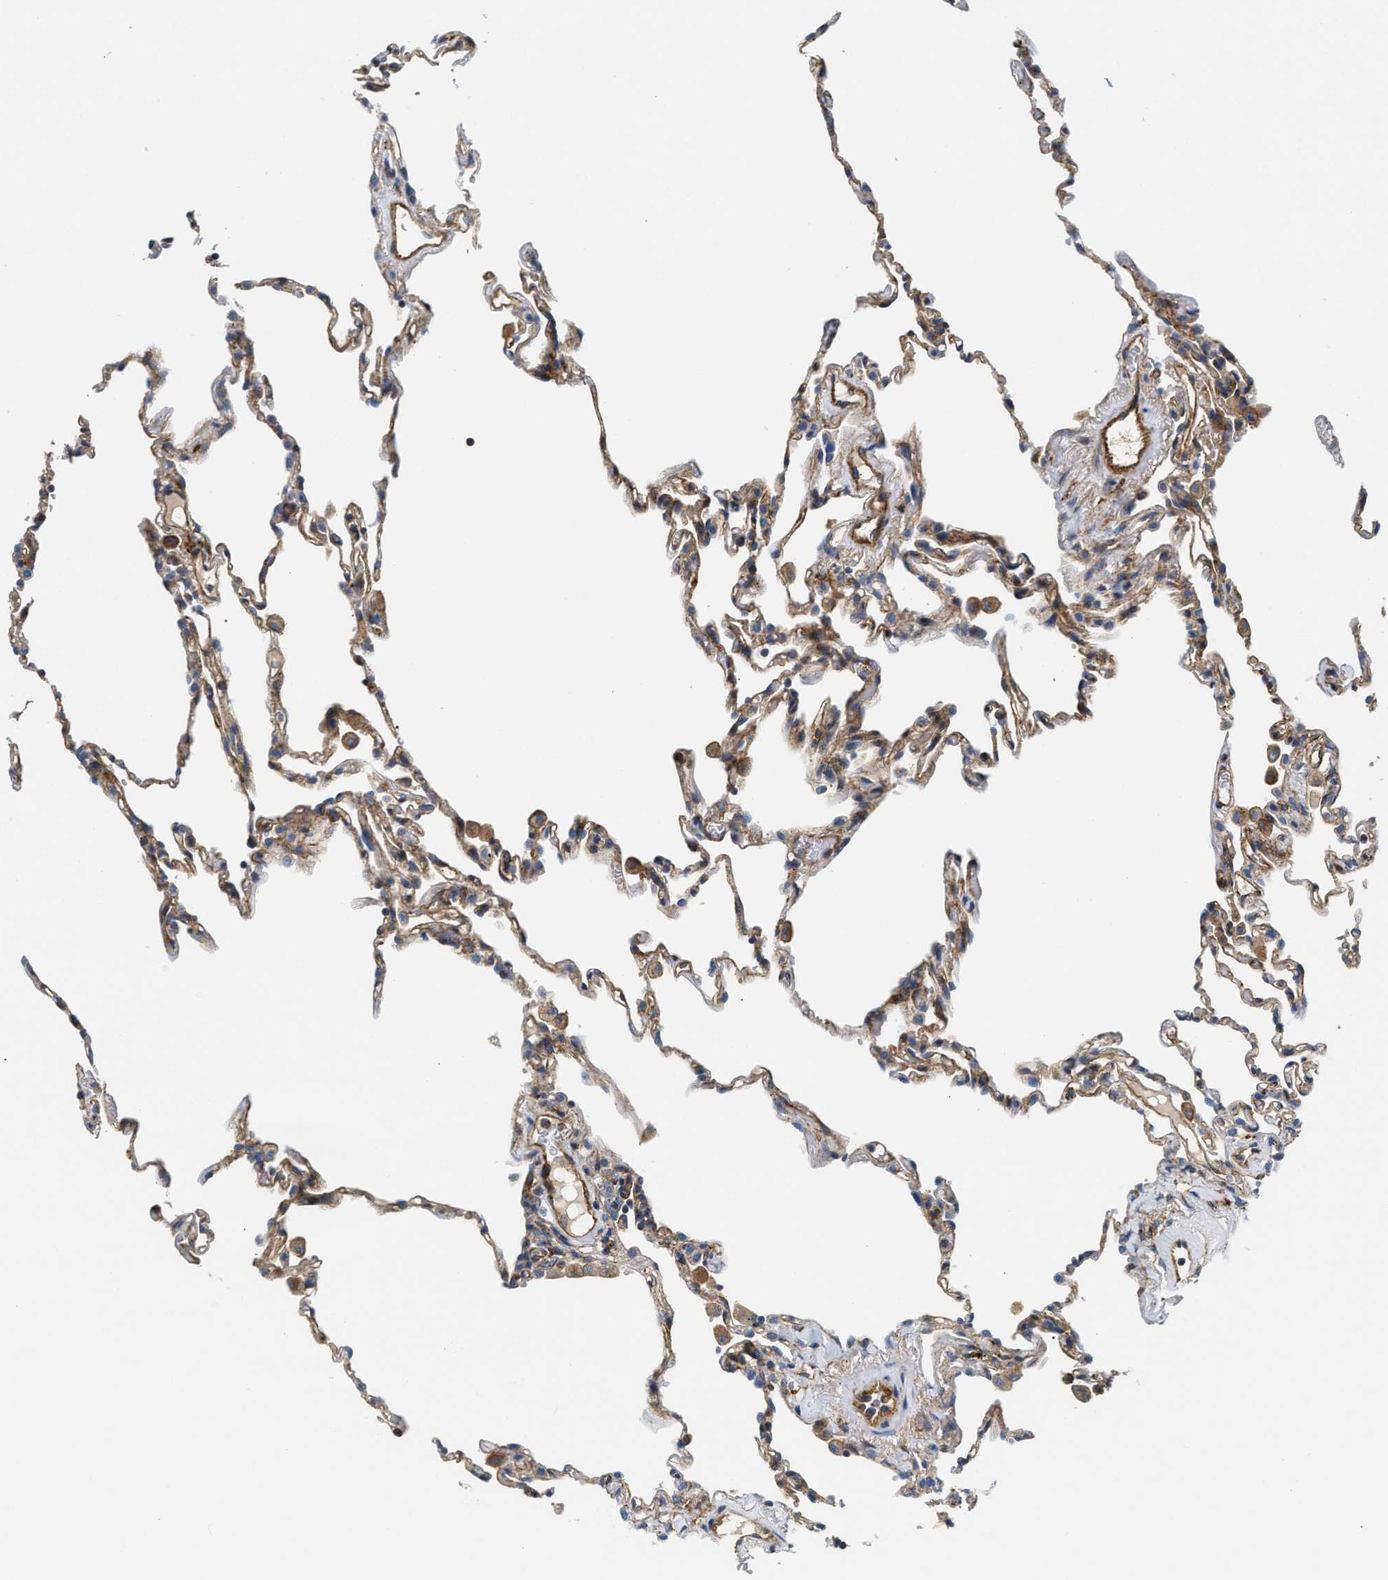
{"staining": {"intensity": "moderate", "quantity": "<25%", "location": "cytoplasmic/membranous"}, "tissue": "lung", "cell_type": "Alveolar cells", "image_type": "normal", "snomed": [{"axis": "morphology", "description": "Normal tissue, NOS"}, {"axis": "topography", "description": "Lung"}], "caption": "IHC micrograph of benign human lung stained for a protein (brown), which displays low levels of moderate cytoplasmic/membranous expression in about <25% of alveolar cells.", "gene": "NSUN7", "patient": {"sex": "male", "age": 59}}